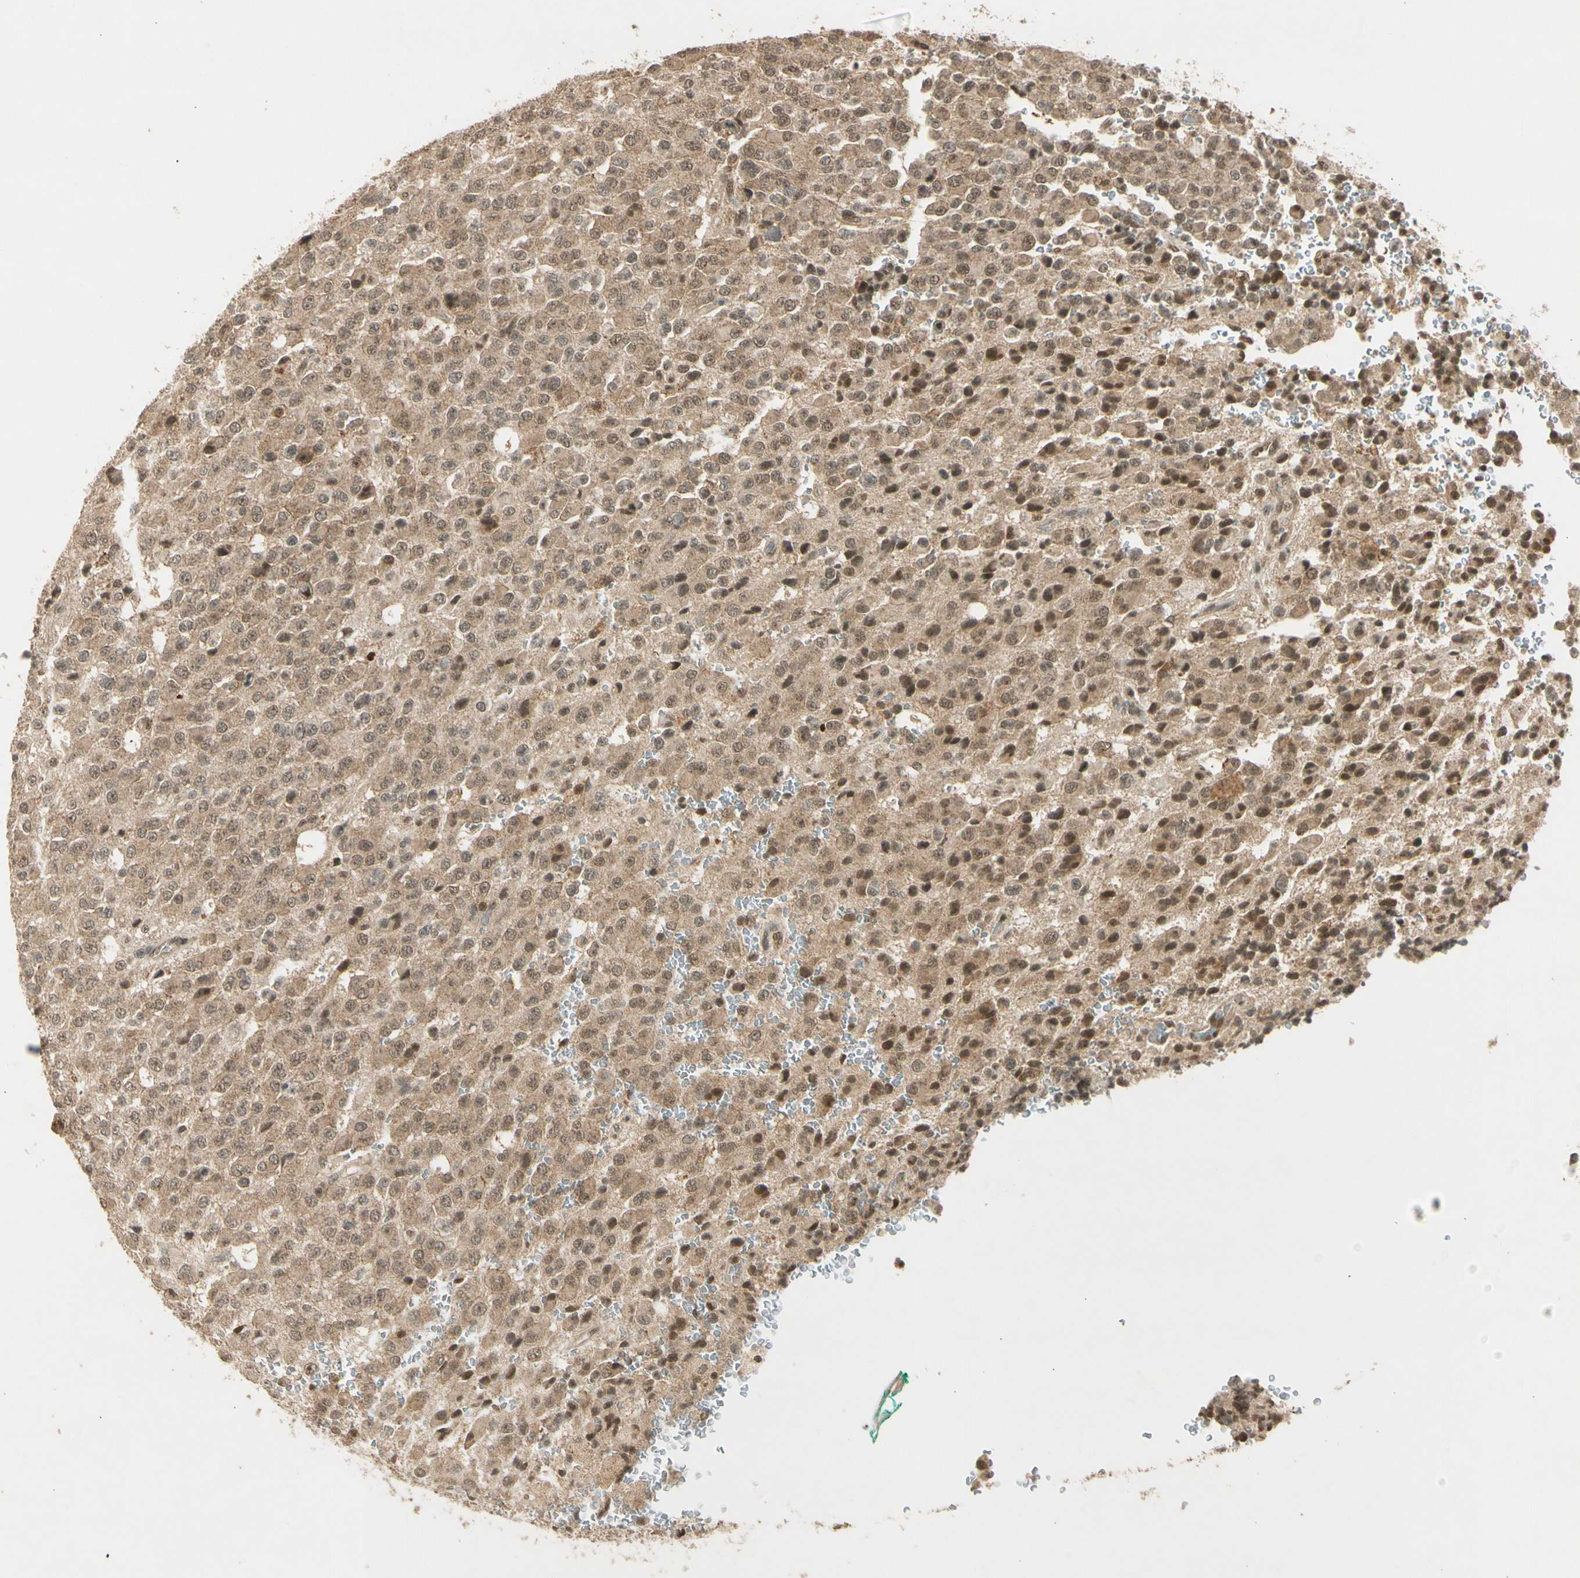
{"staining": {"intensity": "moderate", "quantity": ">75%", "location": "cytoplasmic/membranous,nuclear"}, "tissue": "glioma", "cell_type": "Tumor cells", "image_type": "cancer", "snomed": [{"axis": "morphology", "description": "Glioma, malignant, High grade"}, {"axis": "topography", "description": "pancreas cauda"}], "caption": "Immunohistochemistry of malignant glioma (high-grade) shows medium levels of moderate cytoplasmic/membranous and nuclear expression in approximately >75% of tumor cells. The protein is stained brown, and the nuclei are stained in blue (DAB (3,3'-diaminobenzidine) IHC with brightfield microscopy, high magnification).", "gene": "ZNF135", "patient": {"sex": "male", "age": 60}}